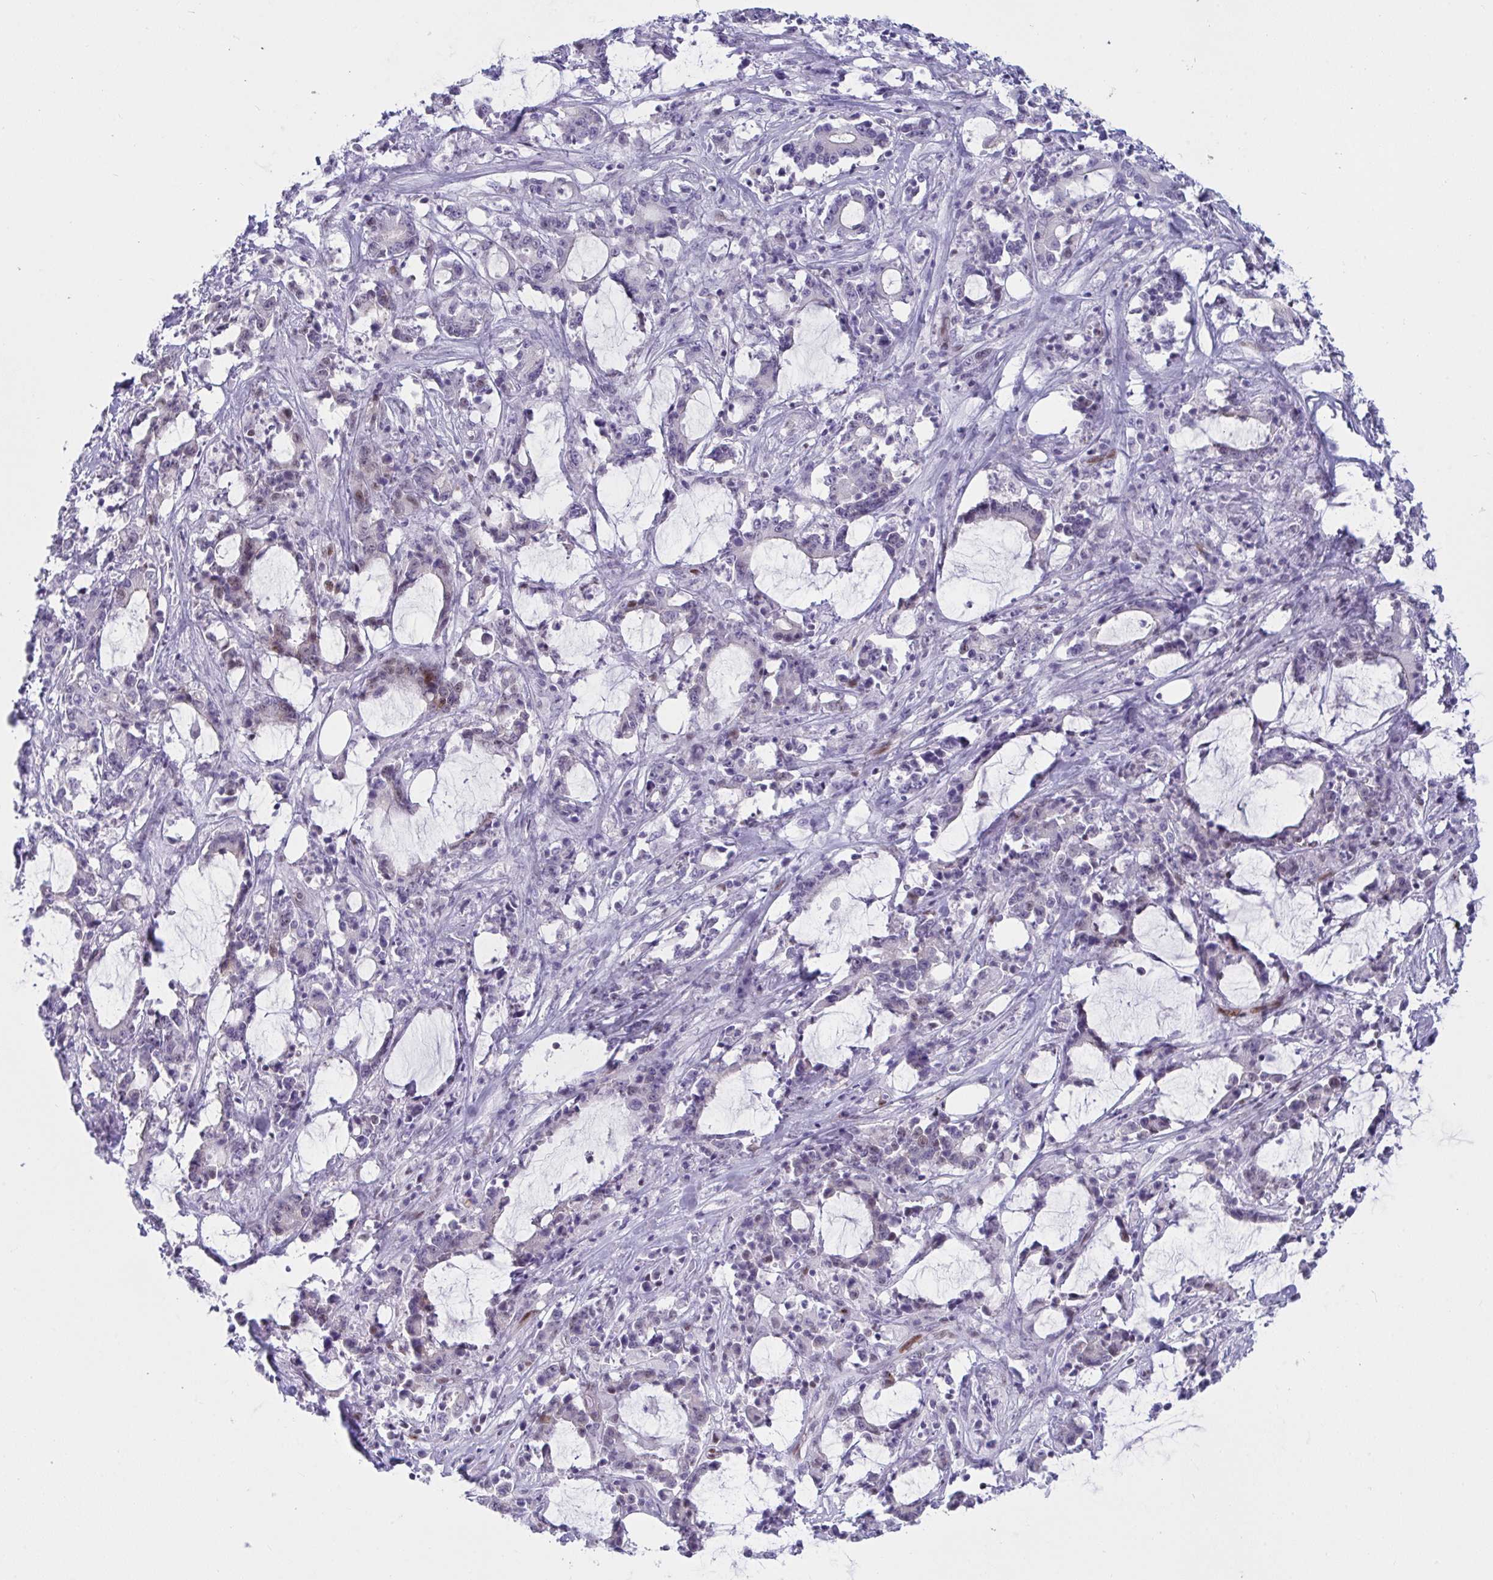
{"staining": {"intensity": "negative", "quantity": "none", "location": "none"}, "tissue": "stomach cancer", "cell_type": "Tumor cells", "image_type": "cancer", "snomed": [{"axis": "morphology", "description": "Adenocarcinoma, NOS"}, {"axis": "topography", "description": "Stomach, upper"}], "caption": "High magnification brightfield microscopy of stomach cancer (adenocarcinoma) stained with DAB (3,3'-diaminobenzidine) (brown) and counterstained with hematoxylin (blue): tumor cells show no significant positivity. Brightfield microscopy of immunohistochemistry stained with DAB (3,3'-diaminobenzidine) (brown) and hematoxylin (blue), captured at high magnification.", "gene": "IKZF2", "patient": {"sex": "male", "age": 68}}